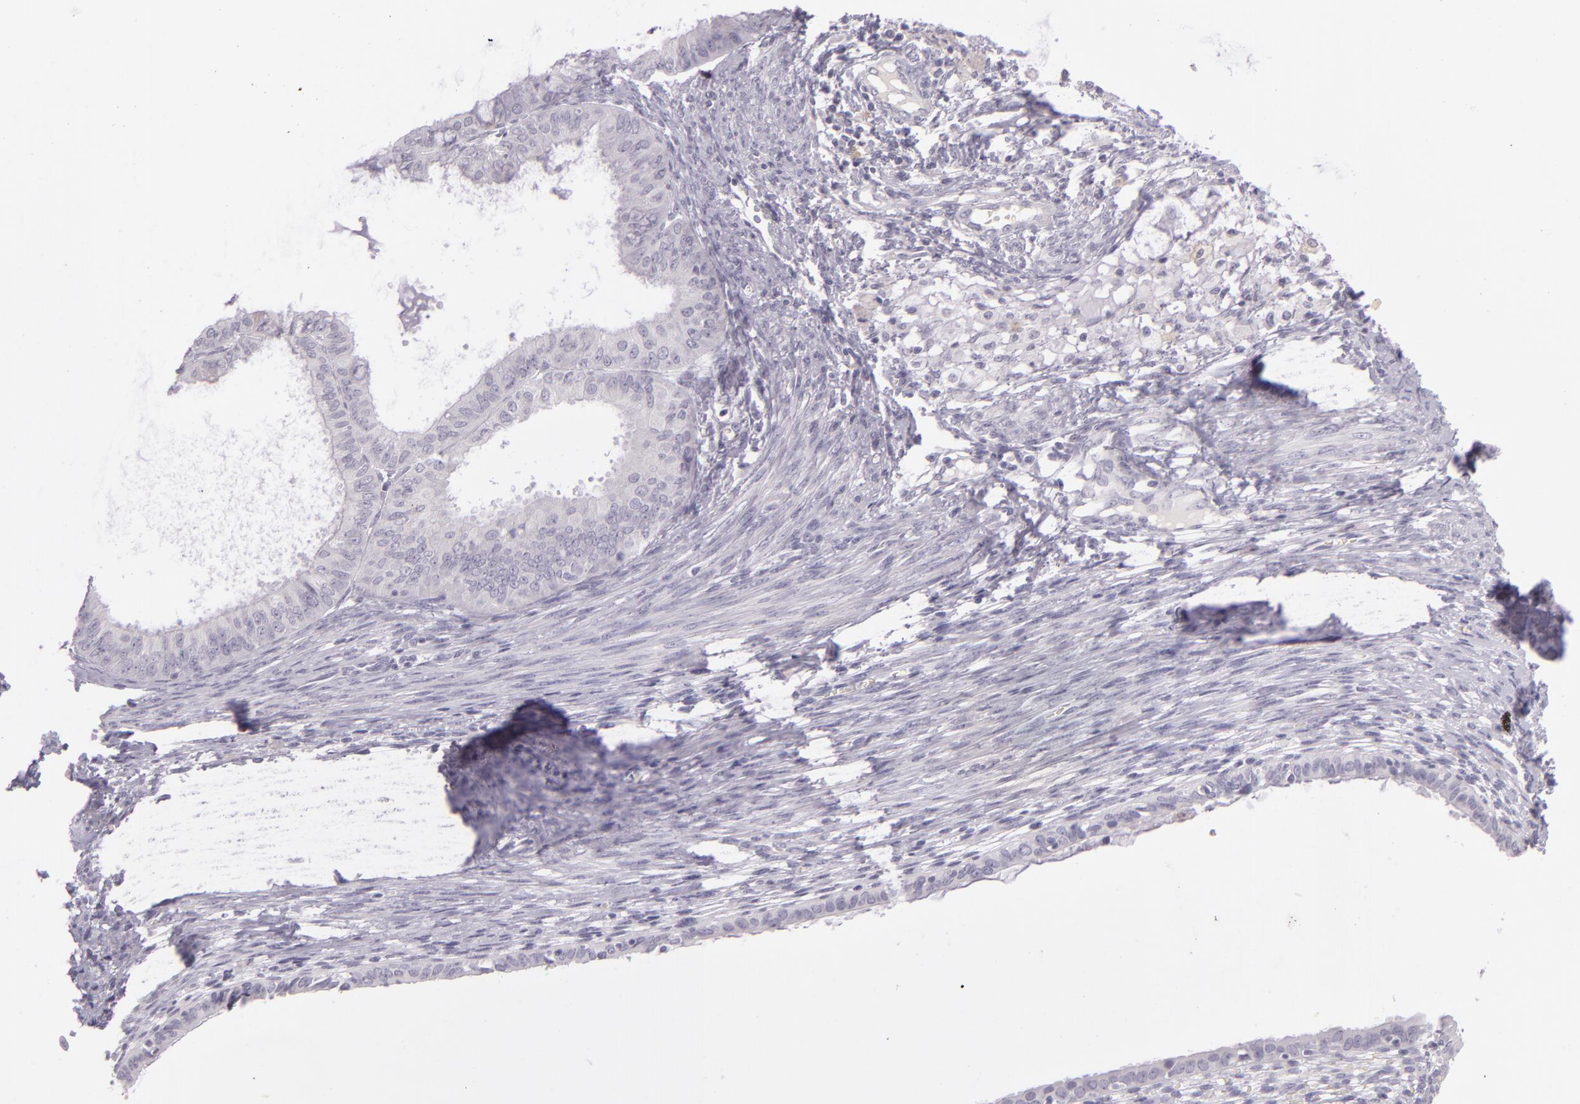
{"staining": {"intensity": "negative", "quantity": "none", "location": "none"}, "tissue": "endometrial cancer", "cell_type": "Tumor cells", "image_type": "cancer", "snomed": [{"axis": "morphology", "description": "Adenocarcinoma, NOS"}, {"axis": "topography", "description": "Endometrium"}], "caption": "This is an immunohistochemistry (IHC) histopathology image of endometrial cancer. There is no staining in tumor cells.", "gene": "CBS", "patient": {"sex": "female", "age": 76}}